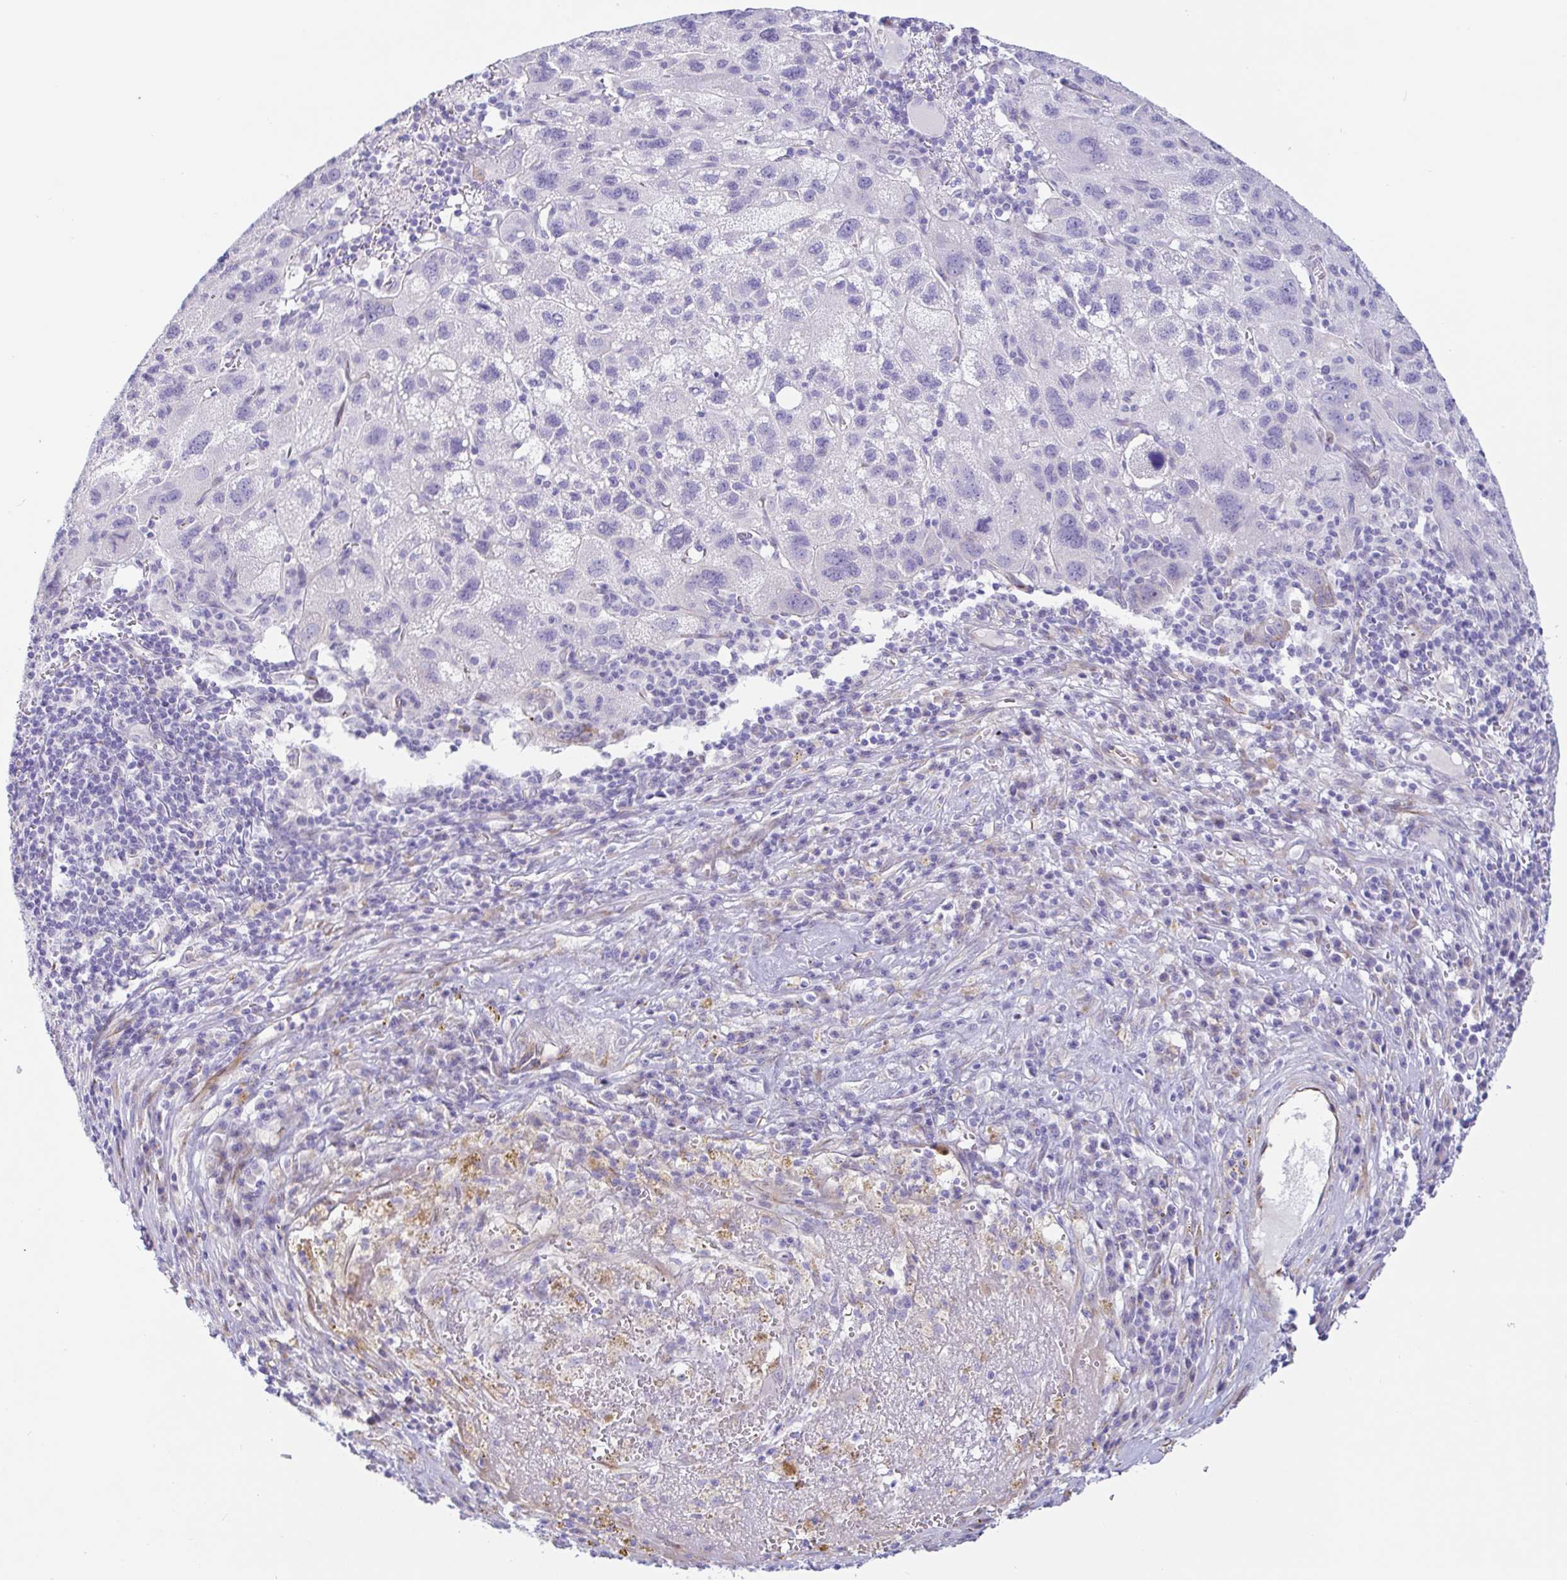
{"staining": {"intensity": "negative", "quantity": "none", "location": "none"}, "tissue": "liver cancer", "cell_type": "Tumor cells", "image_type": "cancer", "snomed": [{"axis": "morphology", "description": "Carcinoma, Hepatocellular, NOS"}, {"axis": "topography", "description": "Liver"}], "caption": "DAB (3,3'-diaminobenzidine) immunohistochemical staining of liver hepatocellular carcinoma reveals no significant staining in tumor cells.", "gene": "PINLYP", "patient": {"sex": "female", "age": 77}}